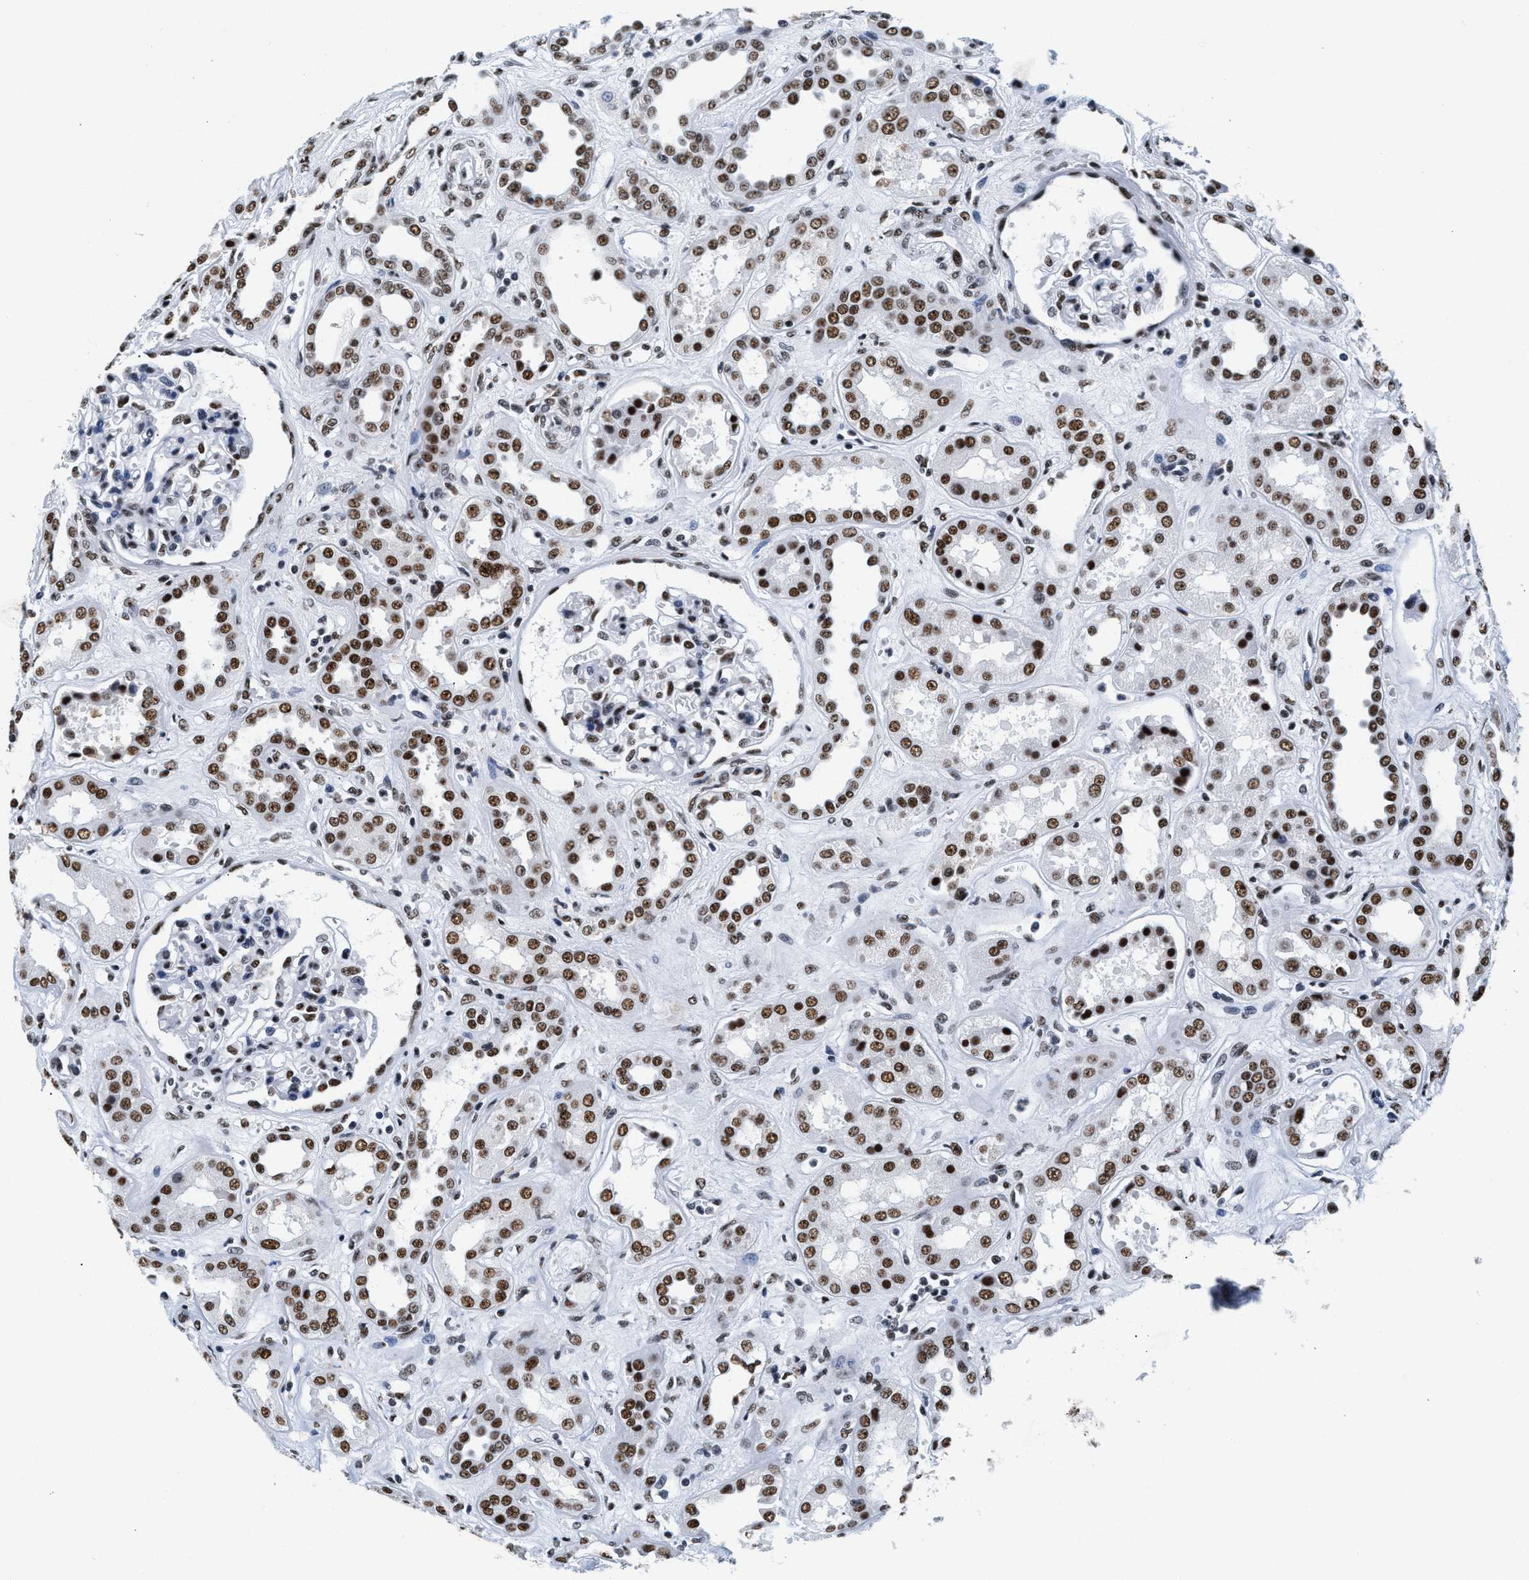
{"staining": {"intensity": "moderate", "quantity": "25%-75%", "location": "nuclear"}, "tissue": "kidney", "cell_type": "Cells in glomeruli", "image_type": "normal", "snomed": [{"axis": "morphology", "description": "Normal tissue, NOS"}, {"axis": "topography", "description": "Kidney"}], "caption": "Kidney stained with a brown dye displays moderate nuclear positive staining in approximately 25%-75% of cells in glomeruli.", "gene": "RAD50", "patient": {"sex": "male", "age": 59}}